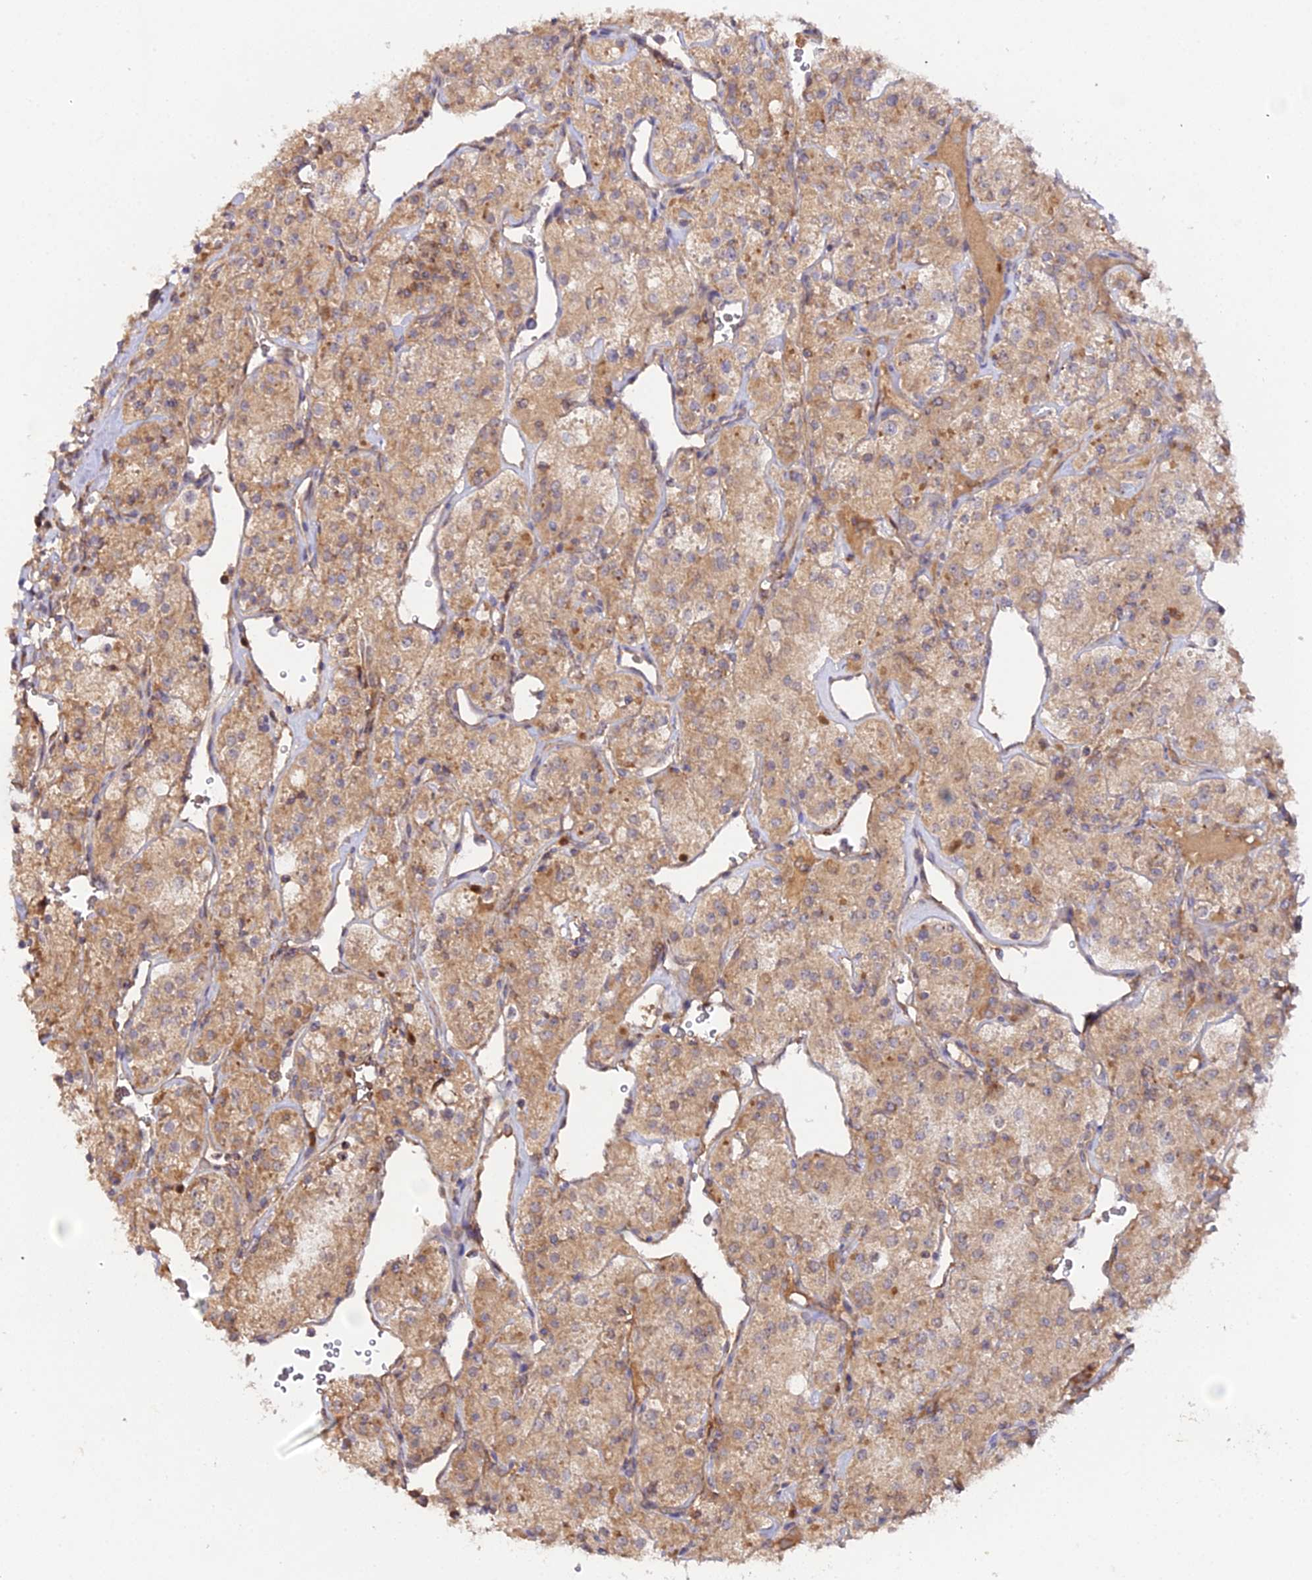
{"staining": {"intensity": "moderate", "quantity": ">75%", "location": "cytoplasmic/membranous"}, "tissue": "renal cancer", "cell_type": "Tumor cells", "image_type": "cancer", "snomed": [{"axis": "morphology", "description": "Adenocarcinoma, NOS"}, {"axis": "topography", "description": "Kidney"}], "caption": "Human adenocarcinoma (renal) stained with a brown dye displays moderate cytoplasmic/membranous positive expression in approximately >75% of tumor cells.", "gene": "TRIM26", "patient": {"sex": "male", "age": 77}}